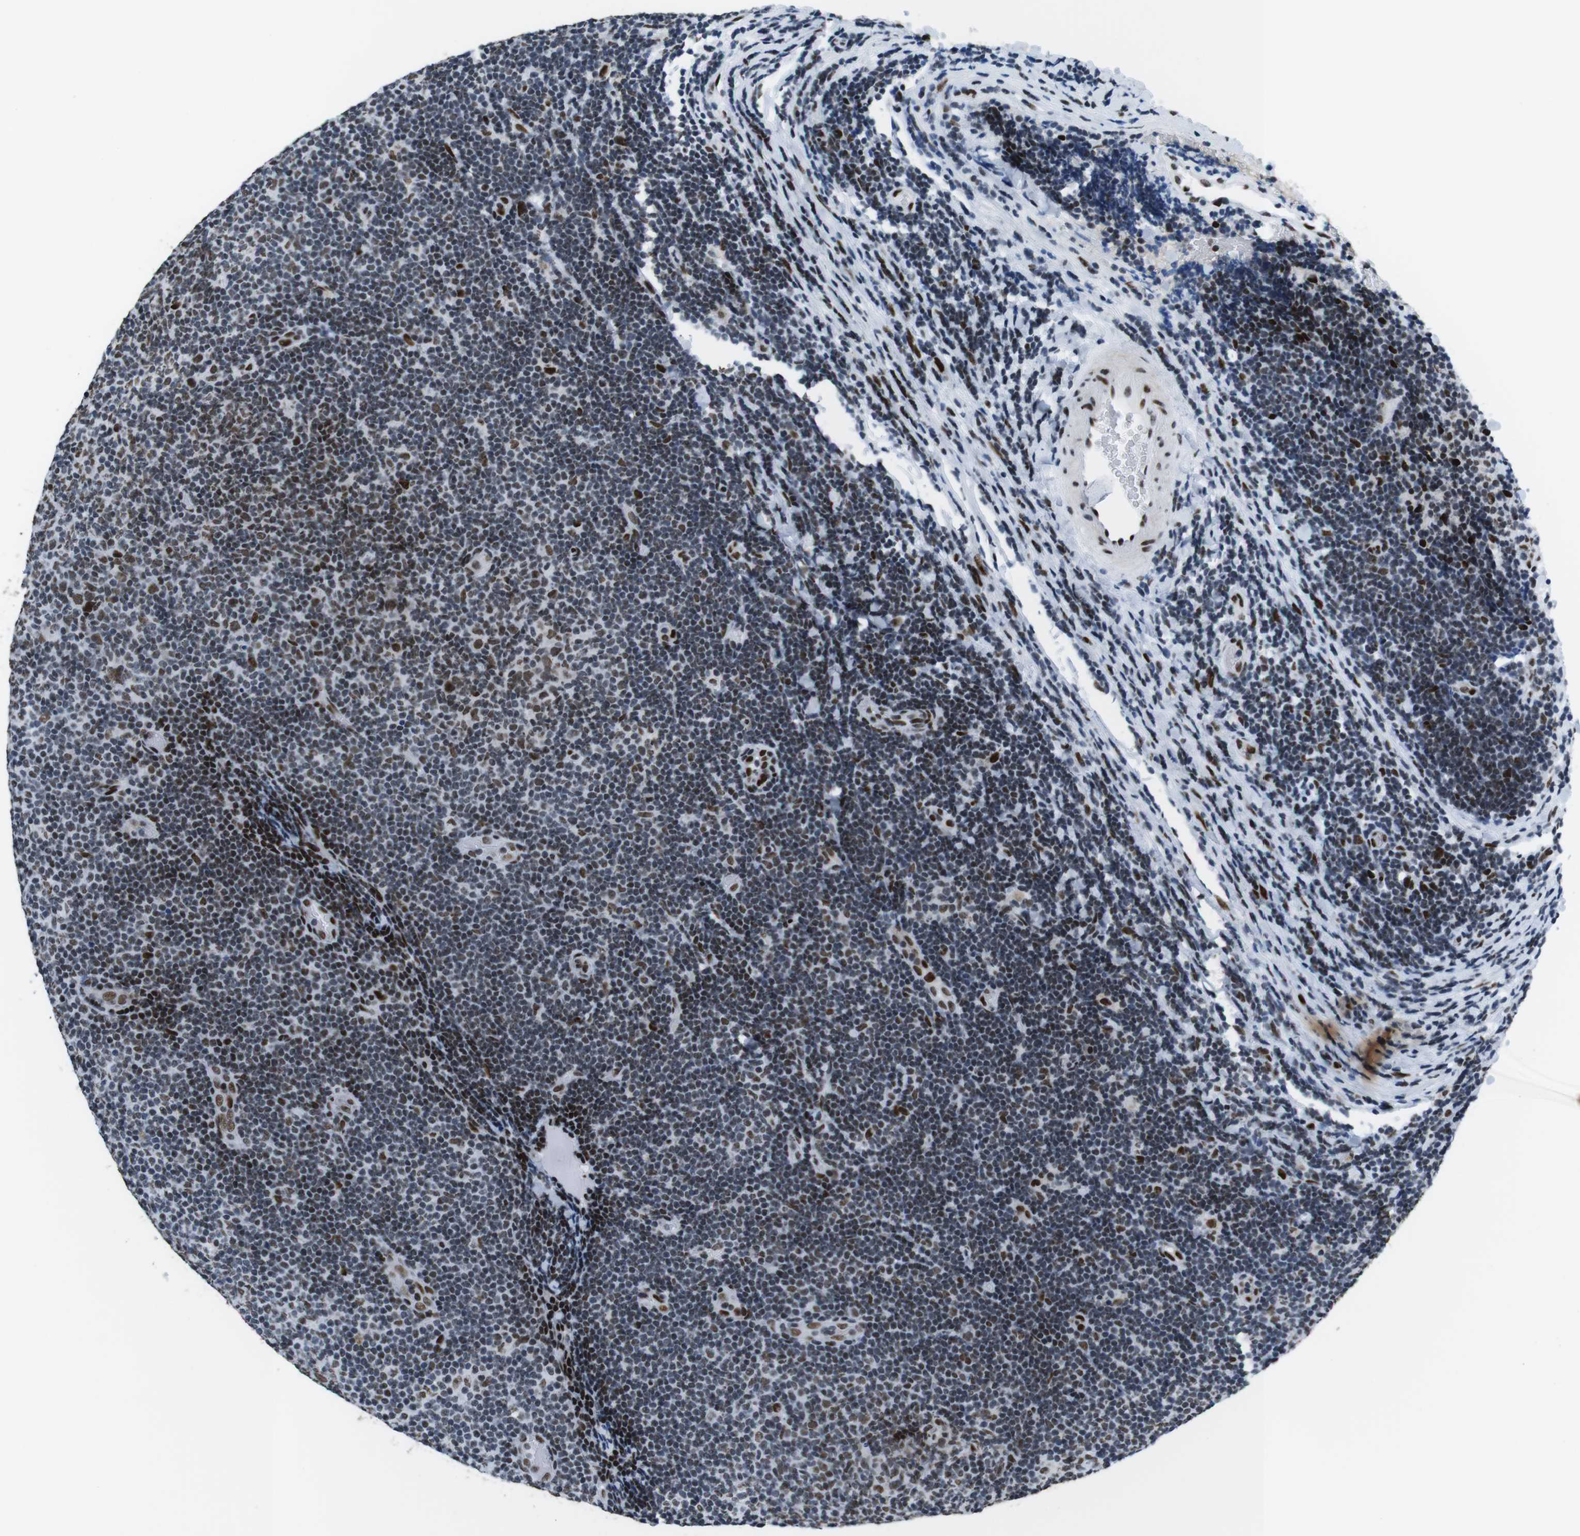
{"staining": {"intensity": "moderate", "quantity": ">75%", "location": "nuclear"}, "tissue": "lymphoma", "cell_type": "Tumor cells", "image_type": "cancer", "snomed": [{"axis": "morphology", "description": "Malignant lymphoma, non-Hodgkin's type, Low grade"}, {"axis": "topography", "description": "Lymph node"}], "caption": "An image of human lymphoma stained for a protein shows moderate nuclear brown staining in tumor cells. The staining was performed using DAB (3,3'-diaminobenzidine) to visualize the protein expression in brown, while the nuclei were stained in blue with hematoxylin (Magnification: 20x).", "gene": "CITED2", "patient": {"sex": "male", "age": 83}}